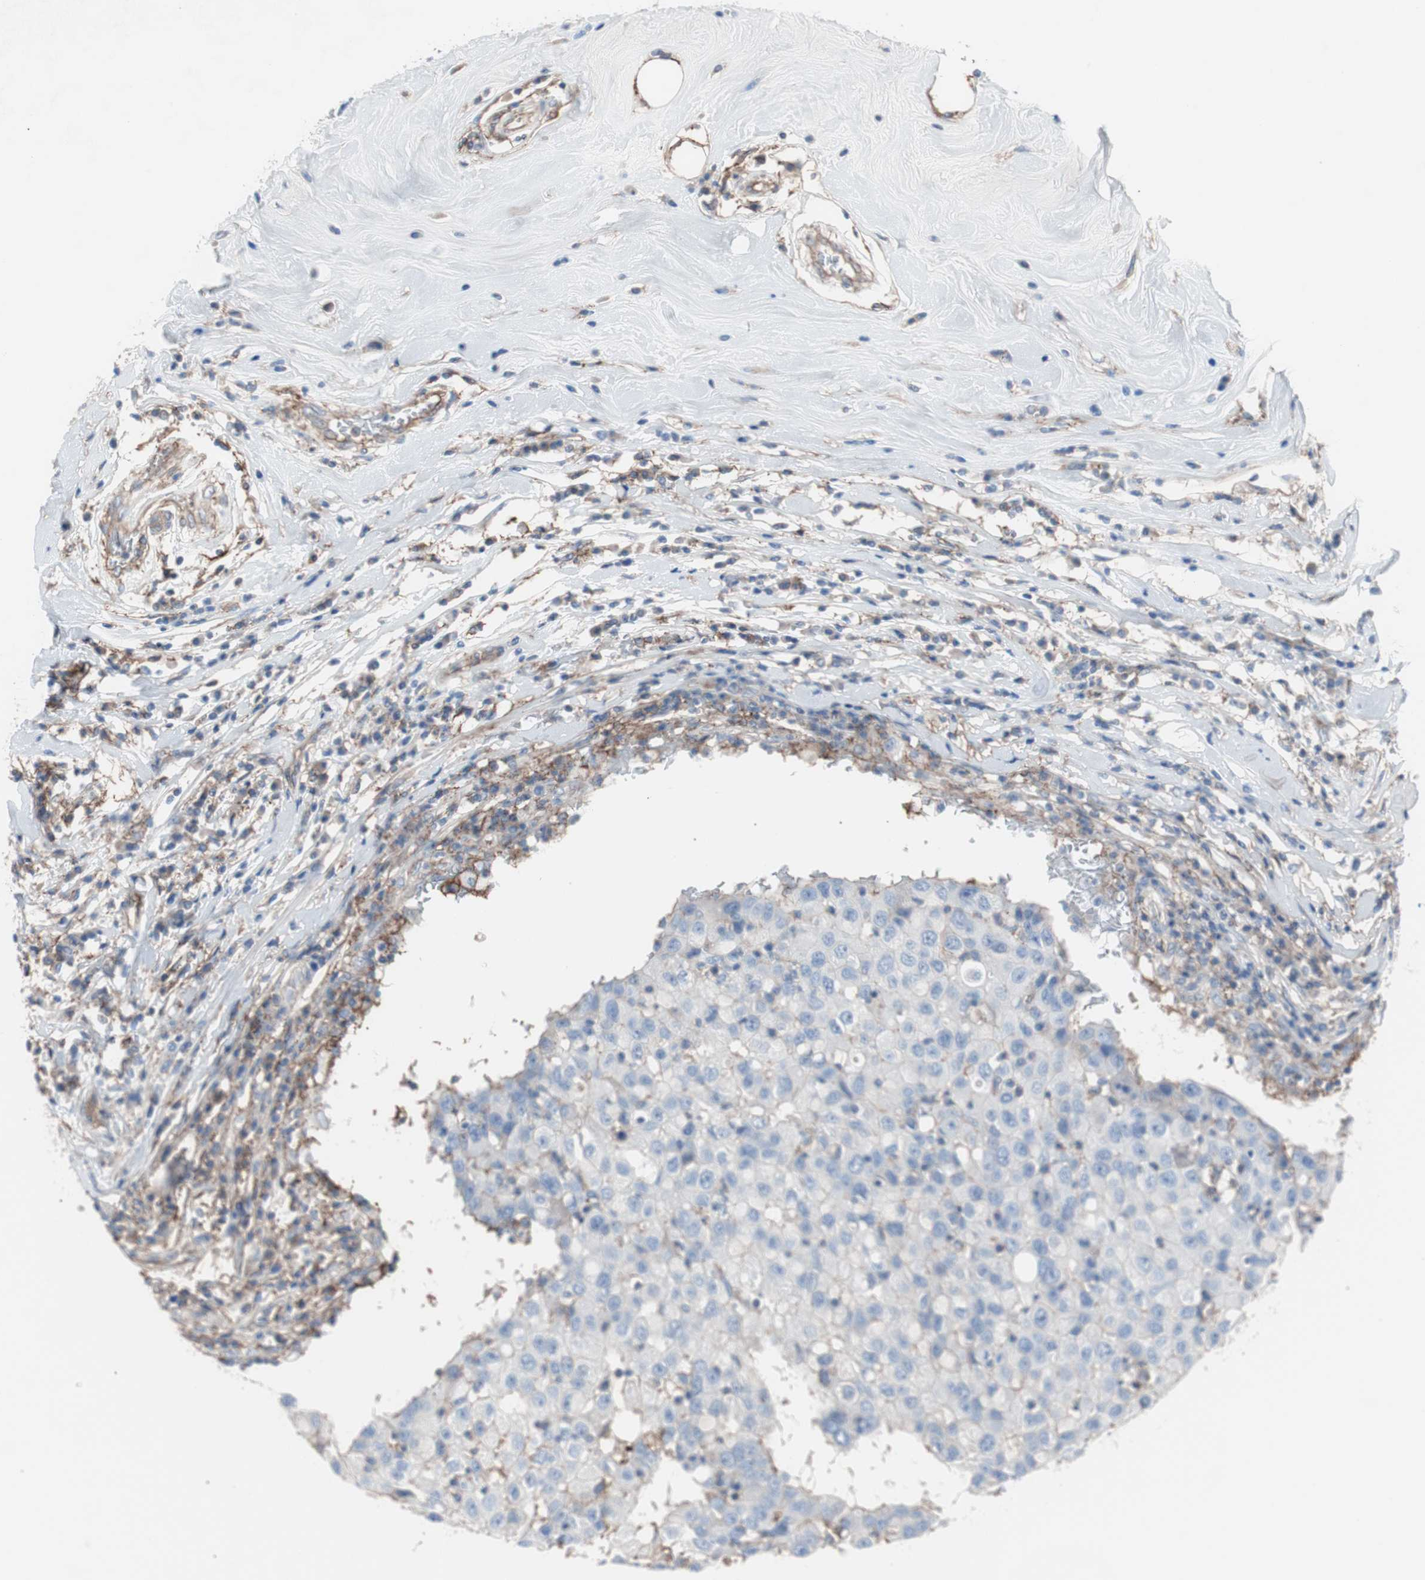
{"staining": {"intensity": "negative", "quantity": "none", "location": "none"}, "tissue": "breast cancer", "cell_type": "Tumor cells", "image_type": "cancer", "snomed": [{"axis": "morphology", "description": "Duct carcinoma"}, {"axis": "topography", "description": "Breast"}], "caption": "Immunohistochemistry of human breast cancer reveals no positivity in tumor cells.", "gene": "CD81", "patient": {"sex": "female", "age": 27}}